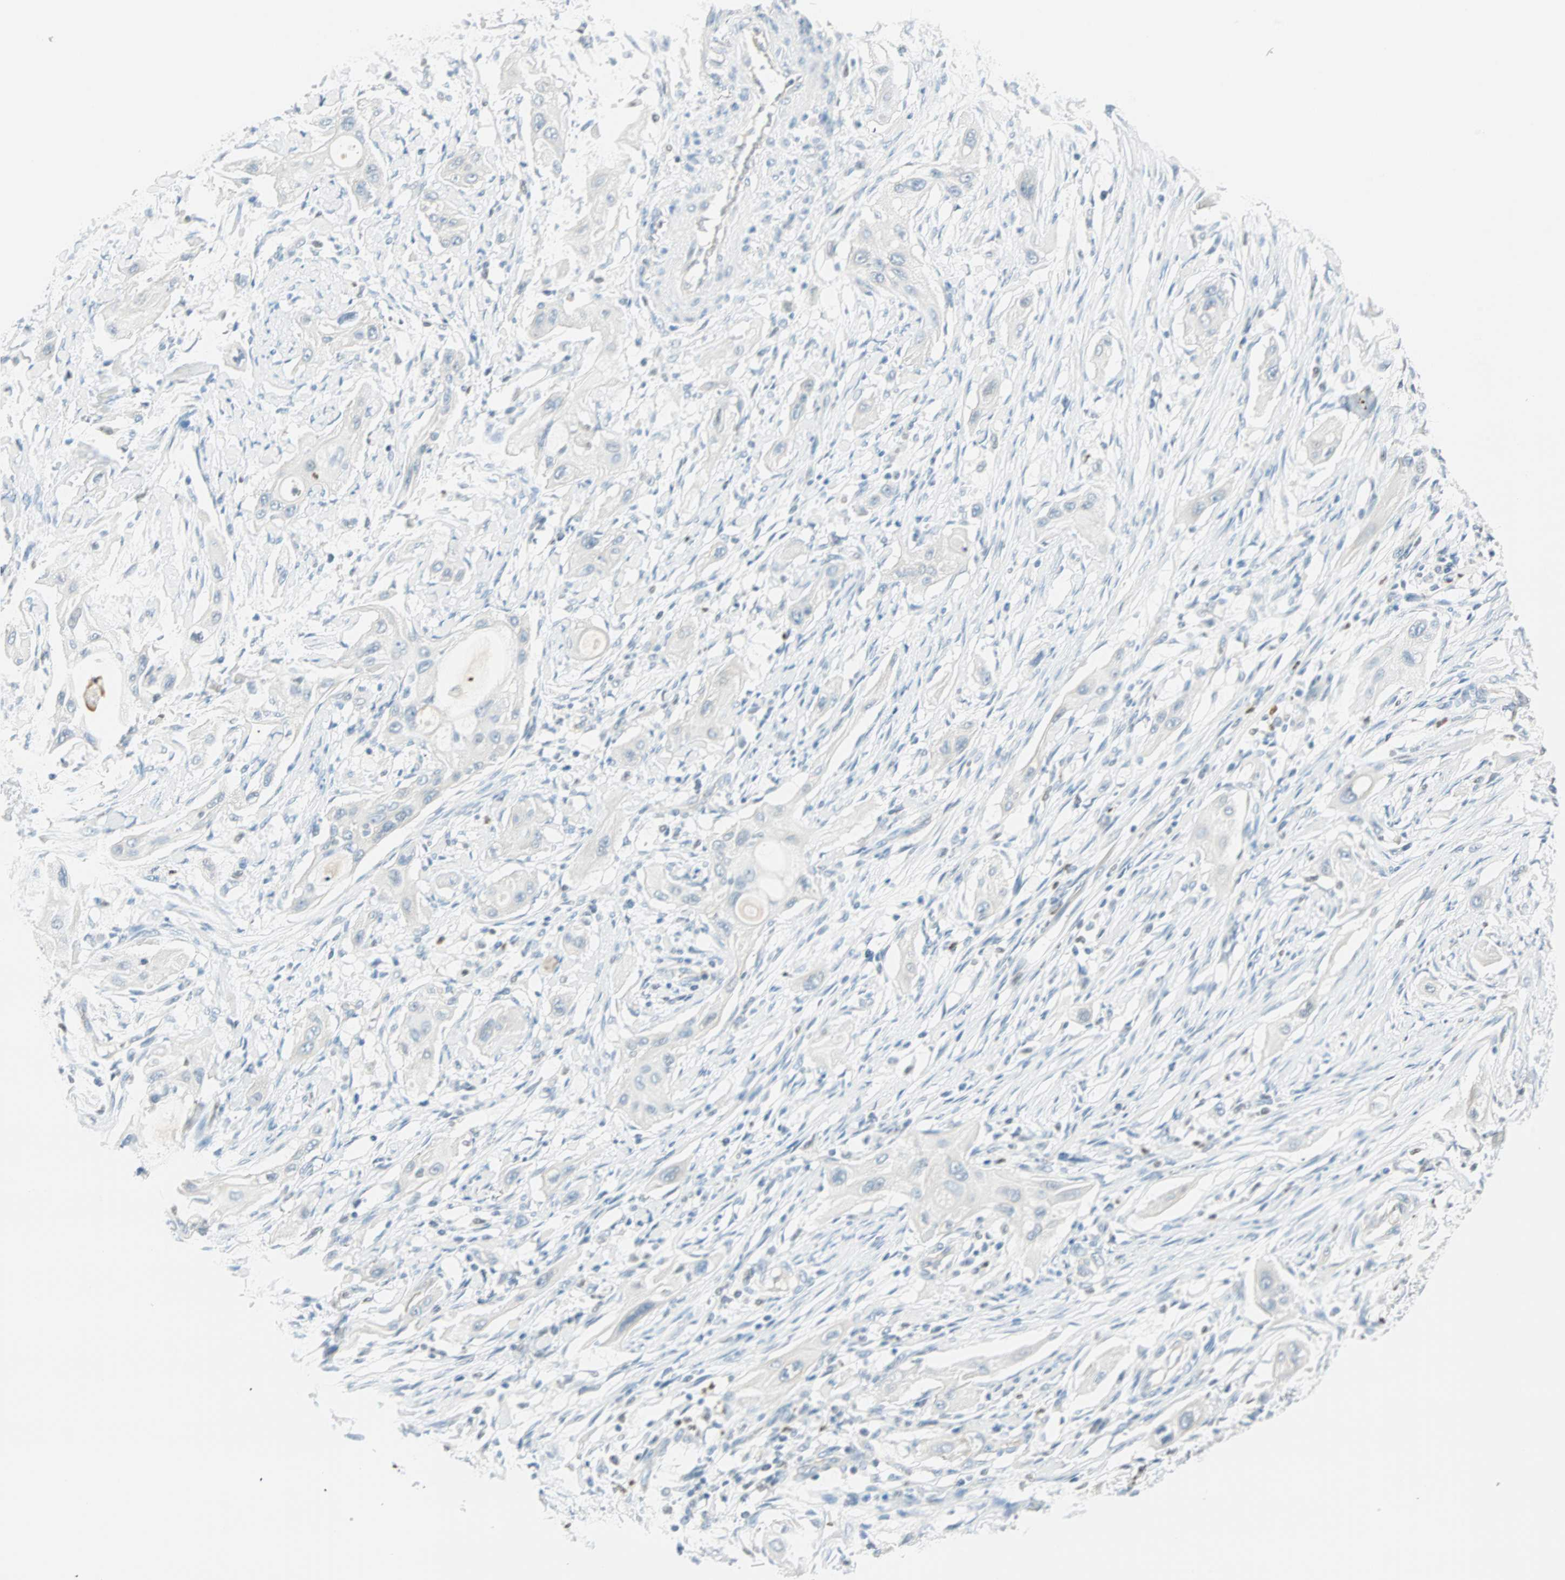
{"staining": {"intensity": "negative", "quantity": "none", "location": "none"}, "tissue": "lung cancer", "cell_type": "Tumor cells", "image_type": "cancer", "snomed": [{"axis": "morphology", "description": "Squamous cell carcinoma, NOS"}, {"axis": "topography", "description": "Lung"}], "caption": "IHC image of human lung squamous cell carcinoma stained for a protein (brown), which displays no staining in tumor cells. The staining is performed using DAB brown chromogen with nuclei counter-stained in using hematoxylin.", "gene": "MLLT10", "patient": {"sex": "female", "age": 47}}